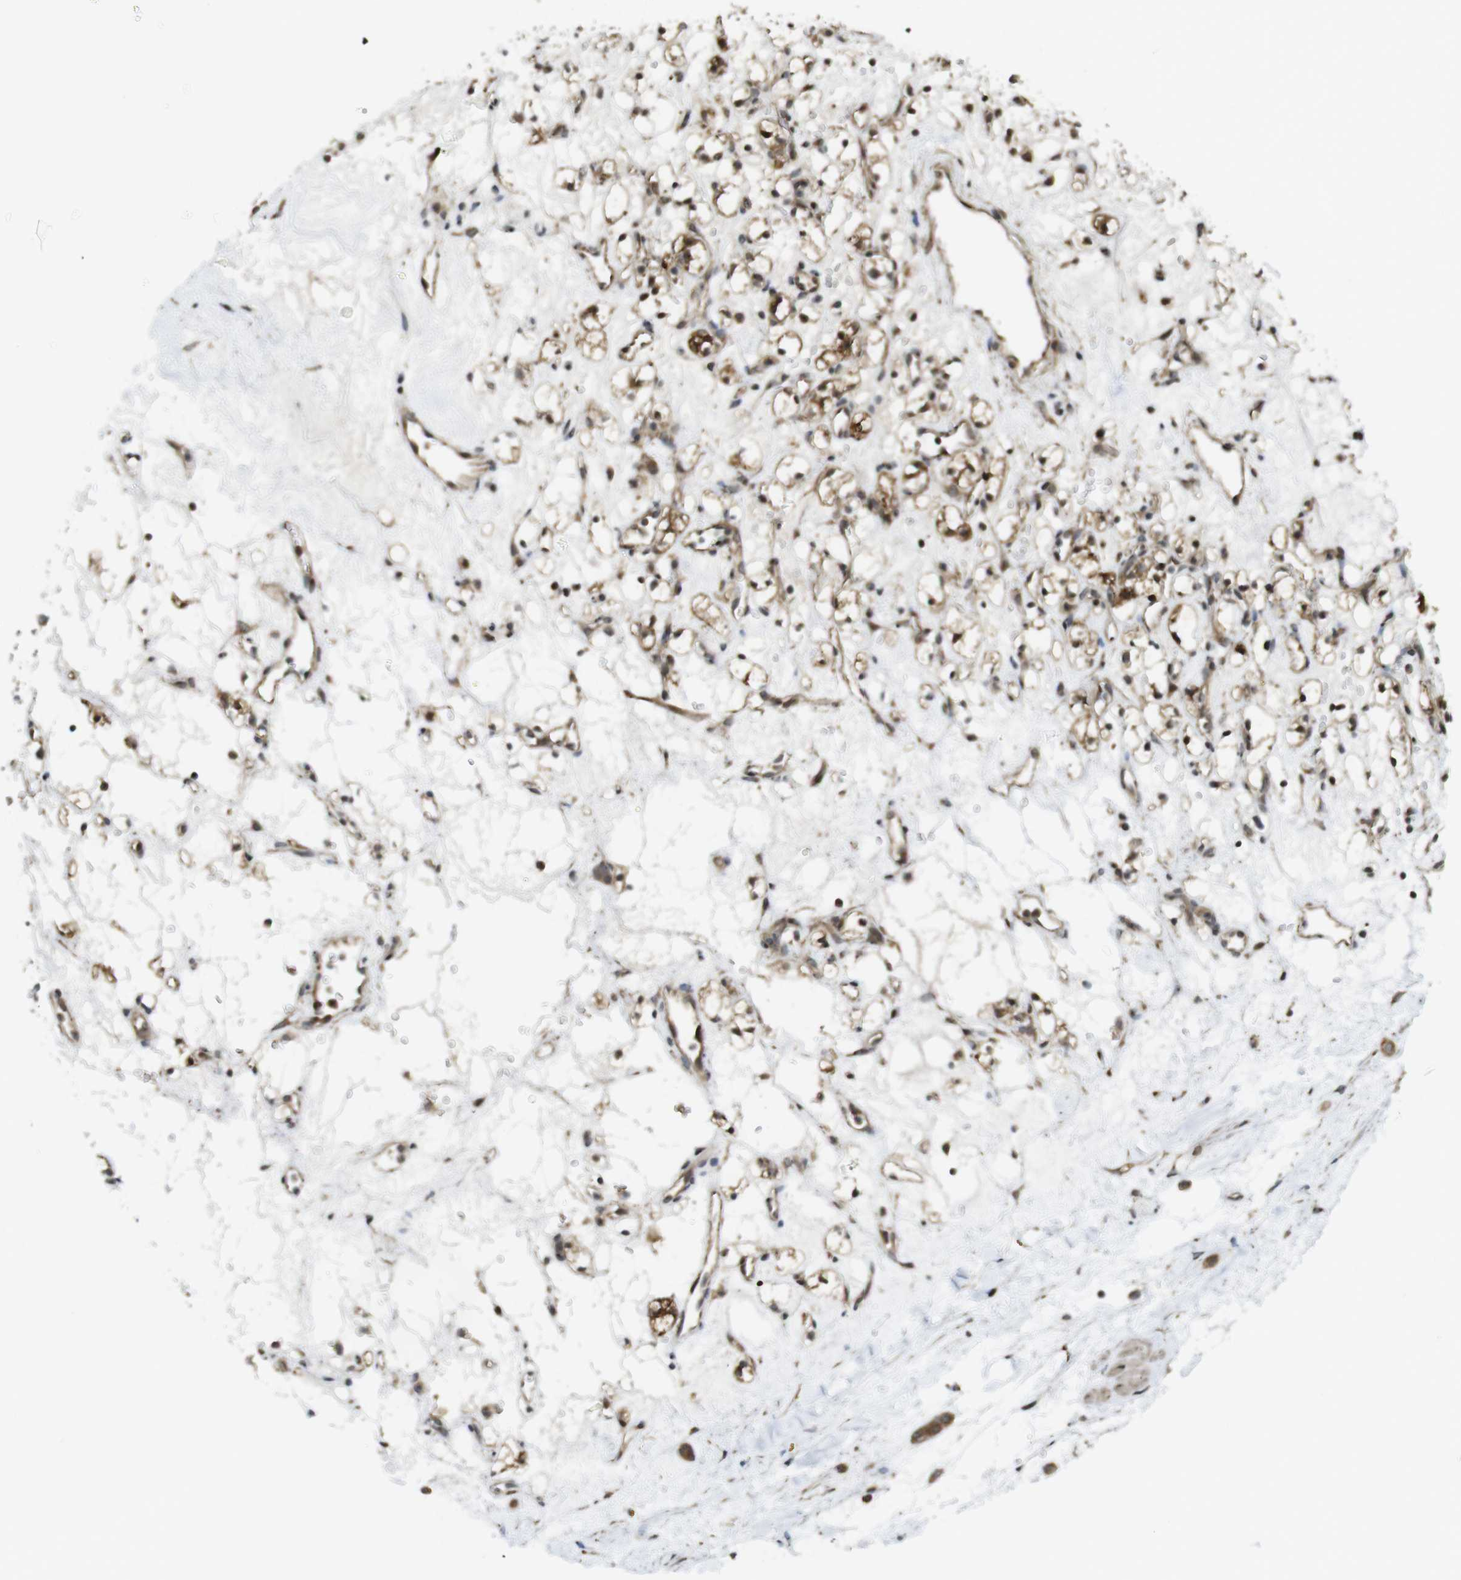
{"staining": {"intensity": "moderate", "quantity": ">75%", "location": "cytoplasmic/membranous,nuclear"}, "tissue": "renal cancer", "cell_type": "Tumor cells", "image_type": "cancer", "snomed": [{"axis": "morphology", "description": "Adenocarcinoma, NOS"}, {"axis": "topography", "description": "Kidney"}], "caption": "The immunohistochemical stain highlights moderate cytoplasmic/membranous and nuclear positivity in tumor cells of adenocarcinoma (renal) tissue. (Brightfield microscopy of DAB IHC at high magnification).", "gene": "CC2D1A", "patient": {"sex": "female", "age": 60}}